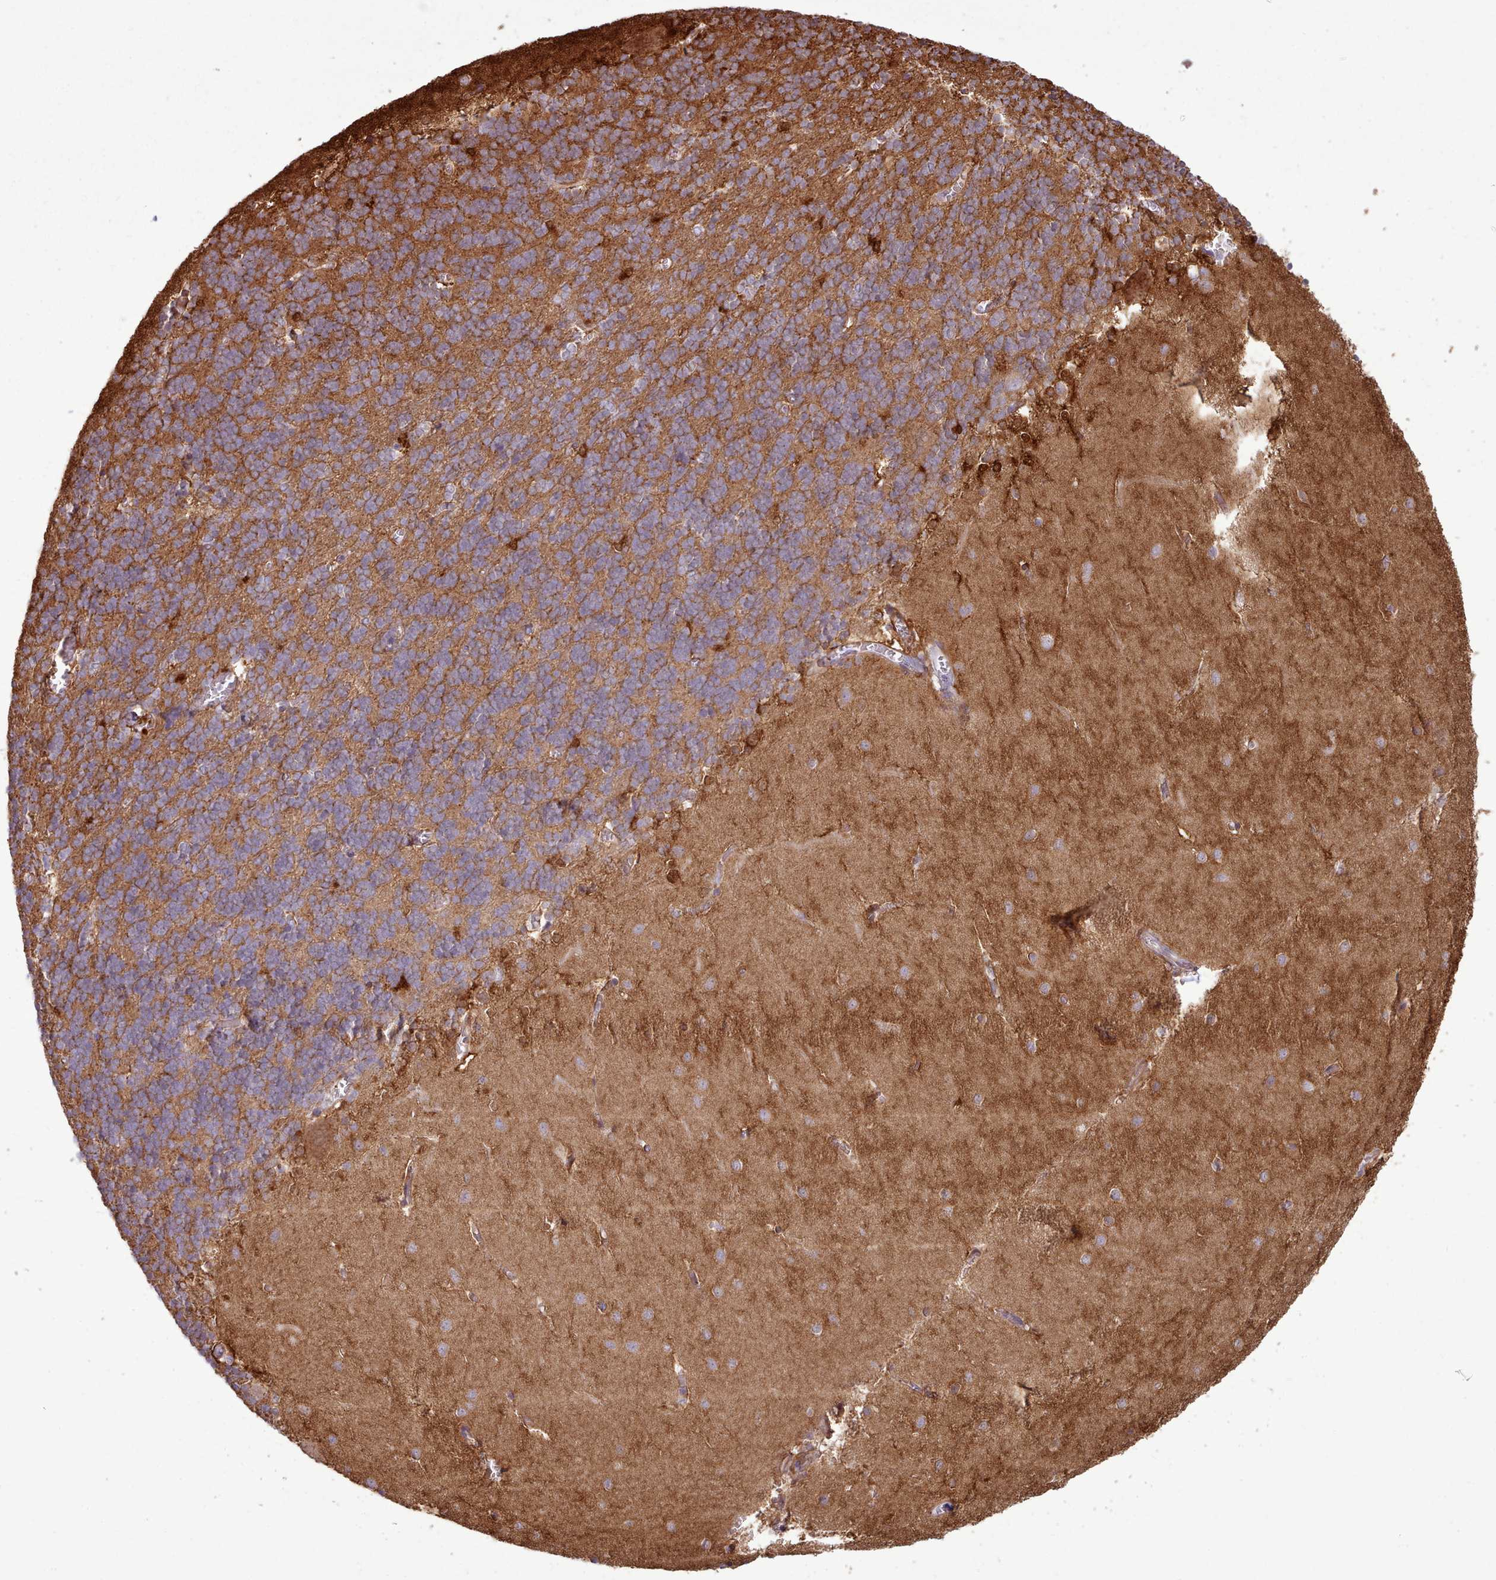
{"staining": {"intensity": "moderate", "quantity": "25%-75%", "location": "cytoplasmic/membranous"}, "tissue": "cerebellum", "cell_type": "Cells in granular layer", "image_type": "normal", "snomed": [{"axis": "morphology", "description": "Normal tissue, NOS"}, {"axis": "topography", "description": "Cerebellum"}], "caption": "IHC photomicrograph of benign cerebellum stained for a protein (brown), which demonstrates medium levels of moderate cytoplasmic/membranous staining in about 25%-75% of cells in granular layer.", "gene": "PPP3R1", "patient": {"sex": "male", "age": 37}}